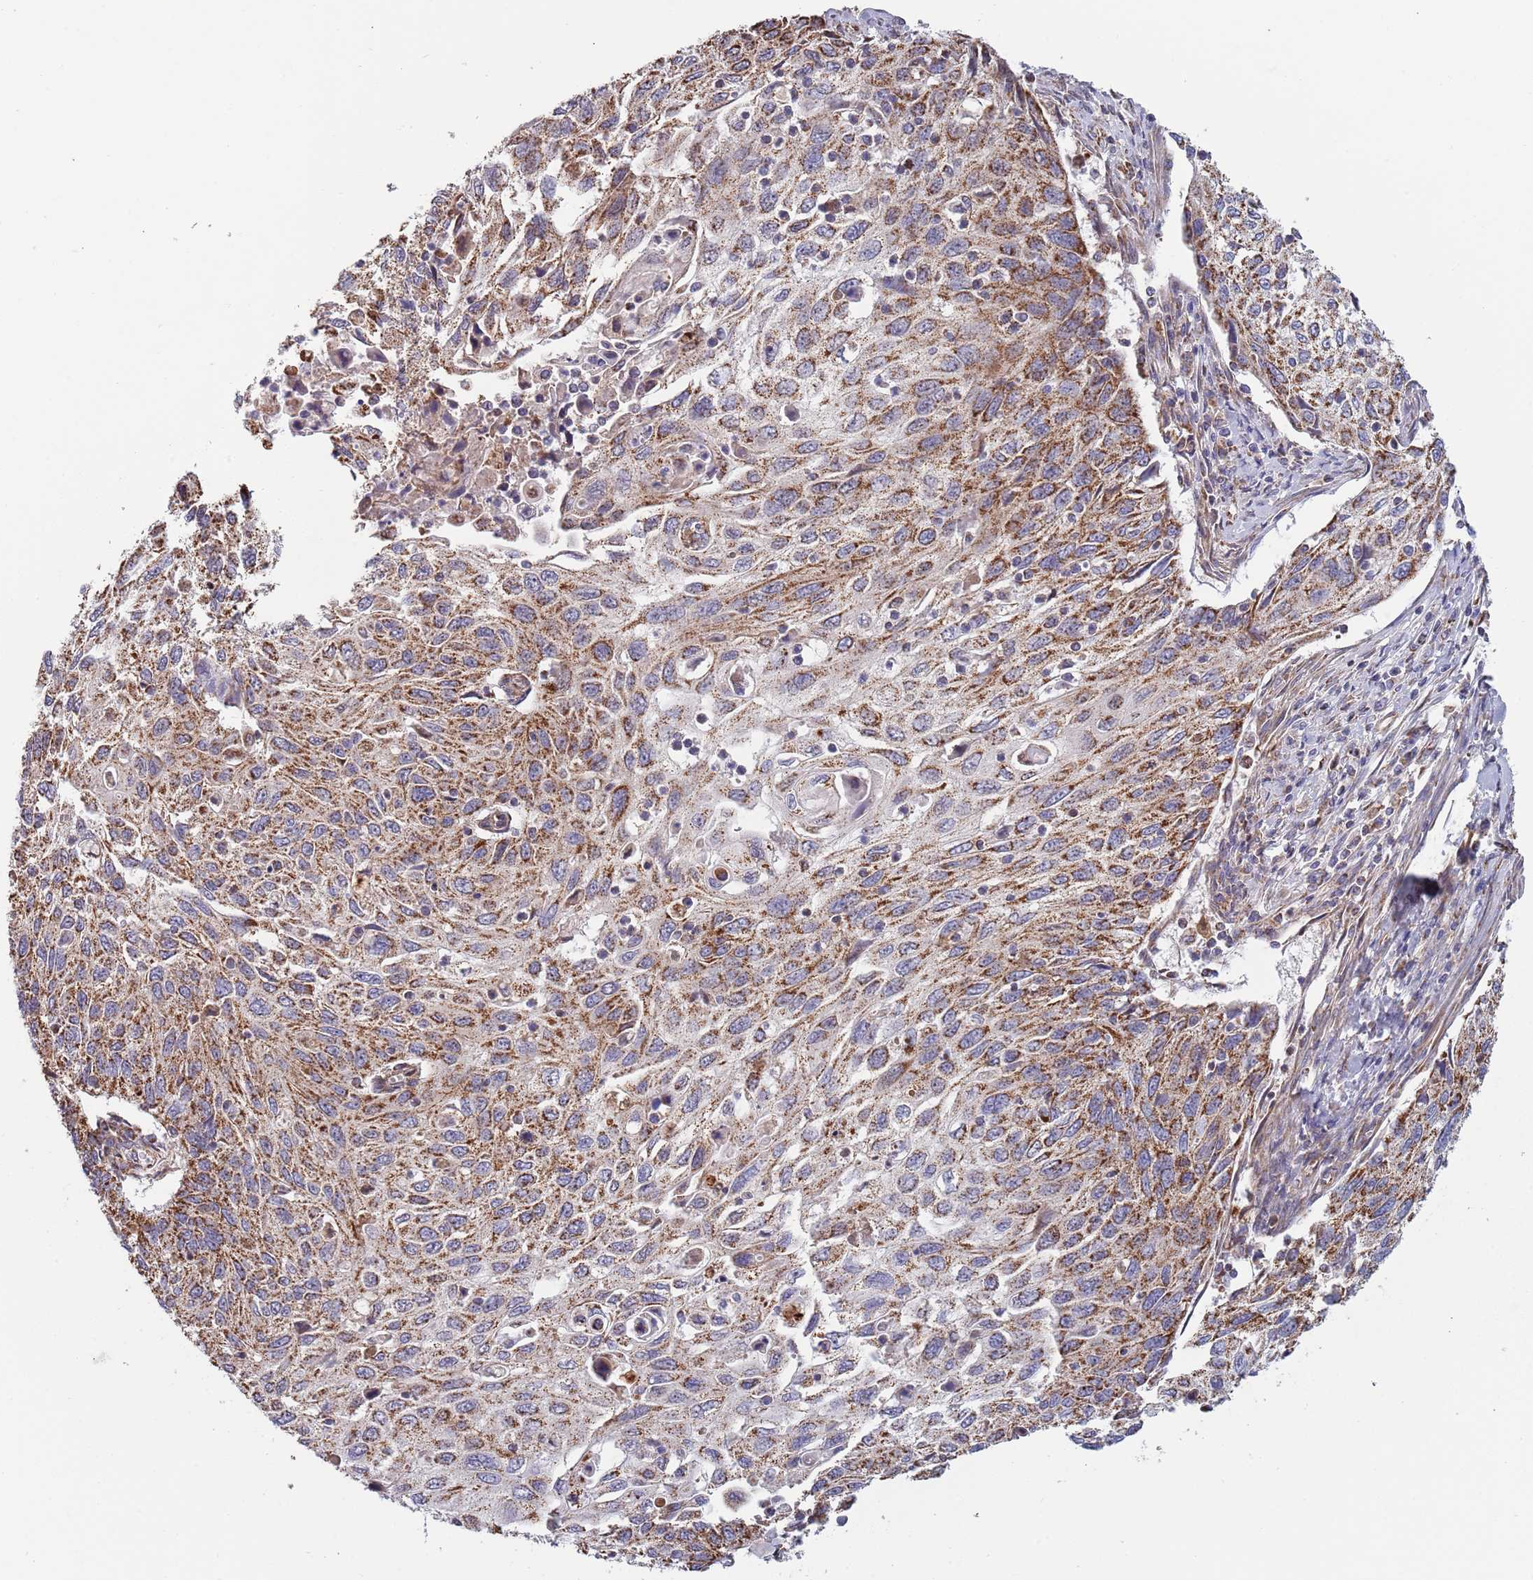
{"staining": {"intensity": "moderate", "quantity": ">75%", "location": "cytoplasmic/membranous"}, "tissue": "cervical cancer", "cell_type": "Tumor cells", "image_type": "cancer", "snomed": [{"axis": "morphology", "description": "Squamous cell carcinoma, NOS"}, {"axis": "topography", "description": "Cervix"}], "caption": "Moderate cytoplasmic/membranous protein staining is present in approximately >75% of tumor cells in cervical squamous cell carcinoma. (Brightfield microscopy of DAB IHC at high magnification).", "gene": "VPS16", "patient": {"sex": "female", "age": 70}}